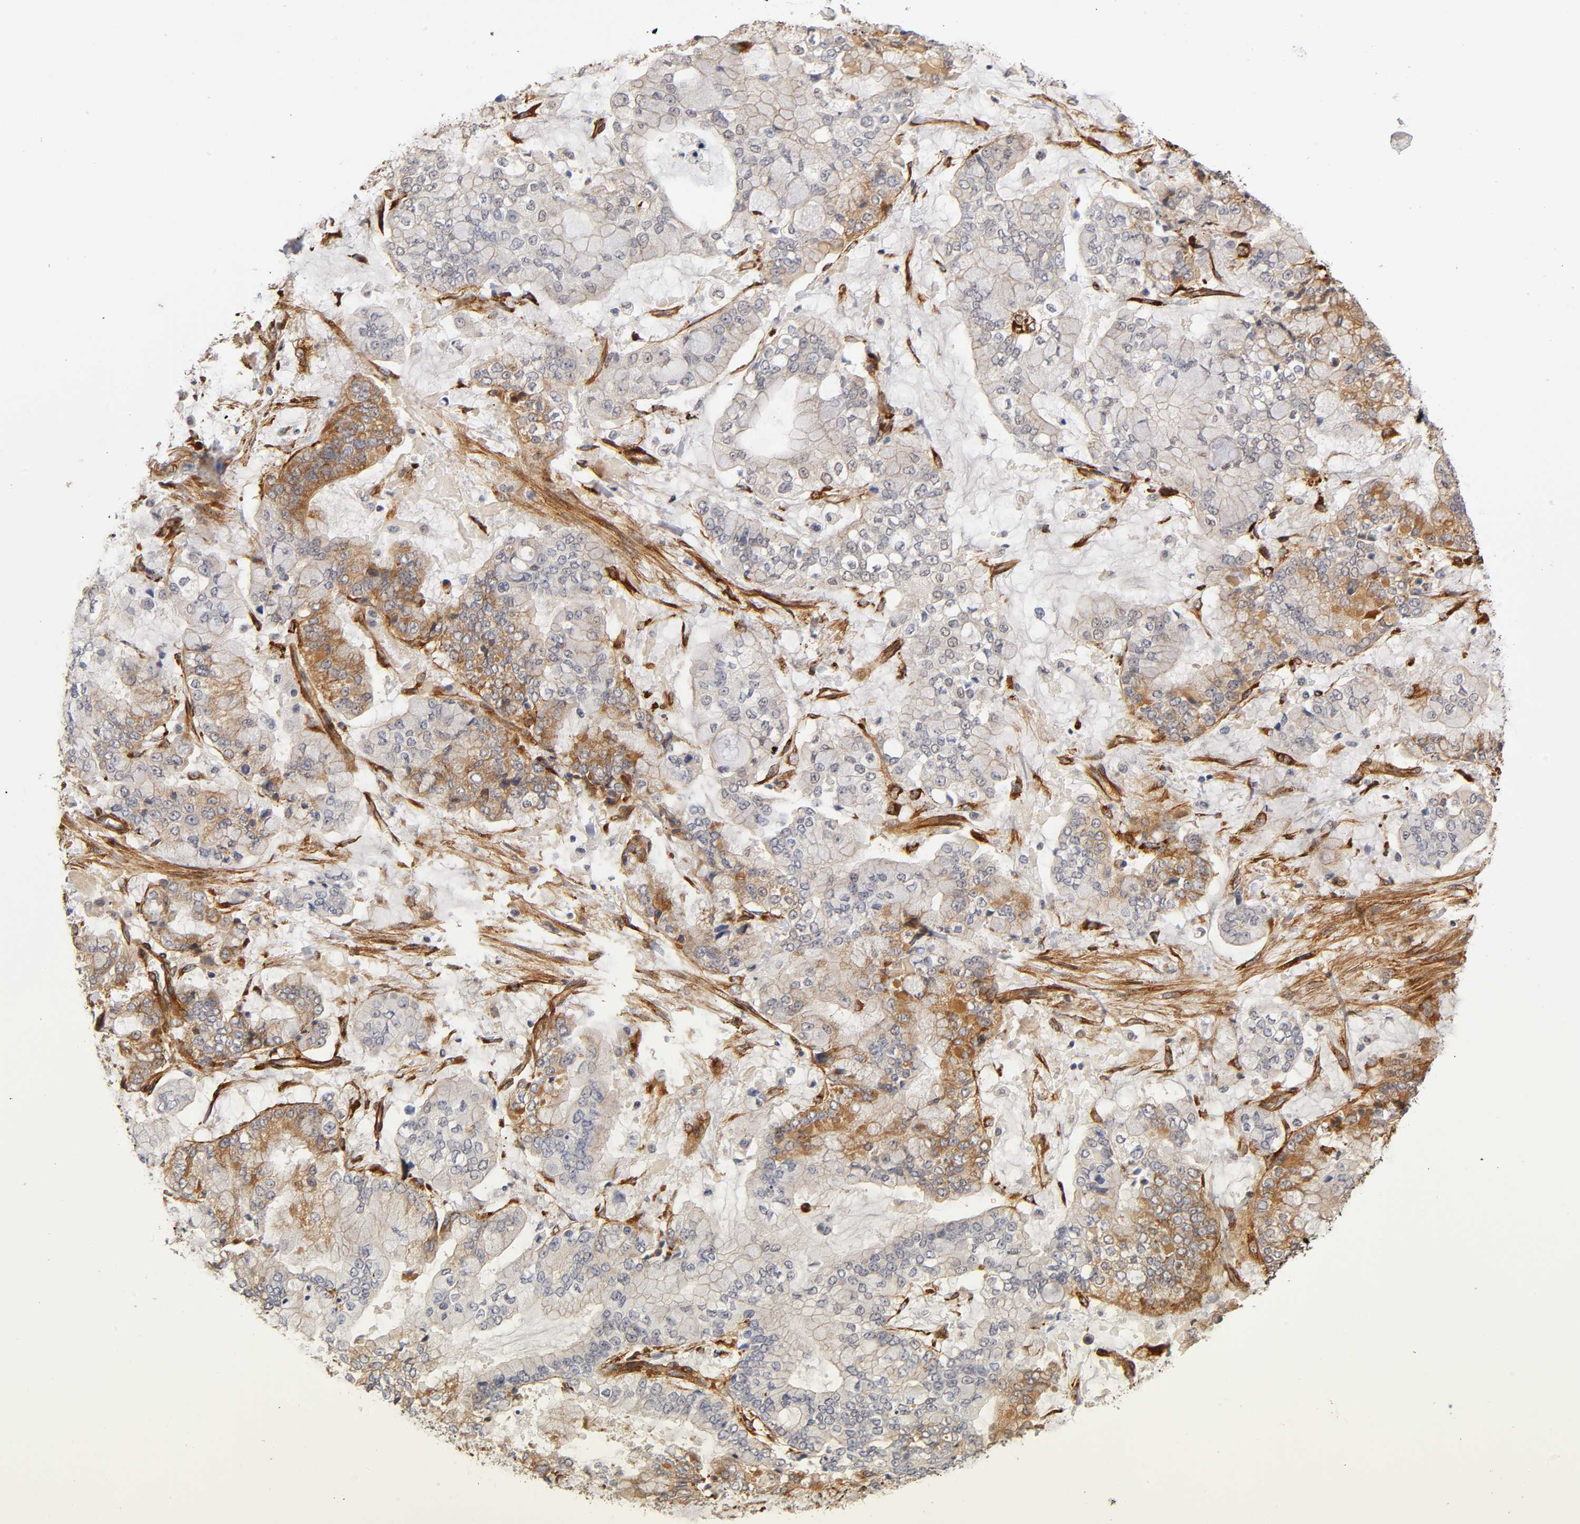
{"staining": {"intensity": "moderate", "quantity": "25%-75%", "location": "cytoplasmic/membranous"}, "tissue": "stomach cancer", "cell_type": "Tumor cells", "image_type": "cancer", "snomed": [{"axis": "morphology", "description": "Normal tissue, NOS"}, {"axis": "morphology", "description": "Adenocarcinoma, NOS"}, {"axis": "topography", "description": "Stomach, upper"}, {"axis": "topography", "description": "Stomach"}], "caption": "Approximately 25%-75% of tumor cells in human adenocarcinoma (stomach) exhibit moderate cytoplasmic/membranous protein positivity as visualized by brown immunohistochemical staining.", "gene": "LAMB1", "patient": {"sex": "male", "age": 76}}